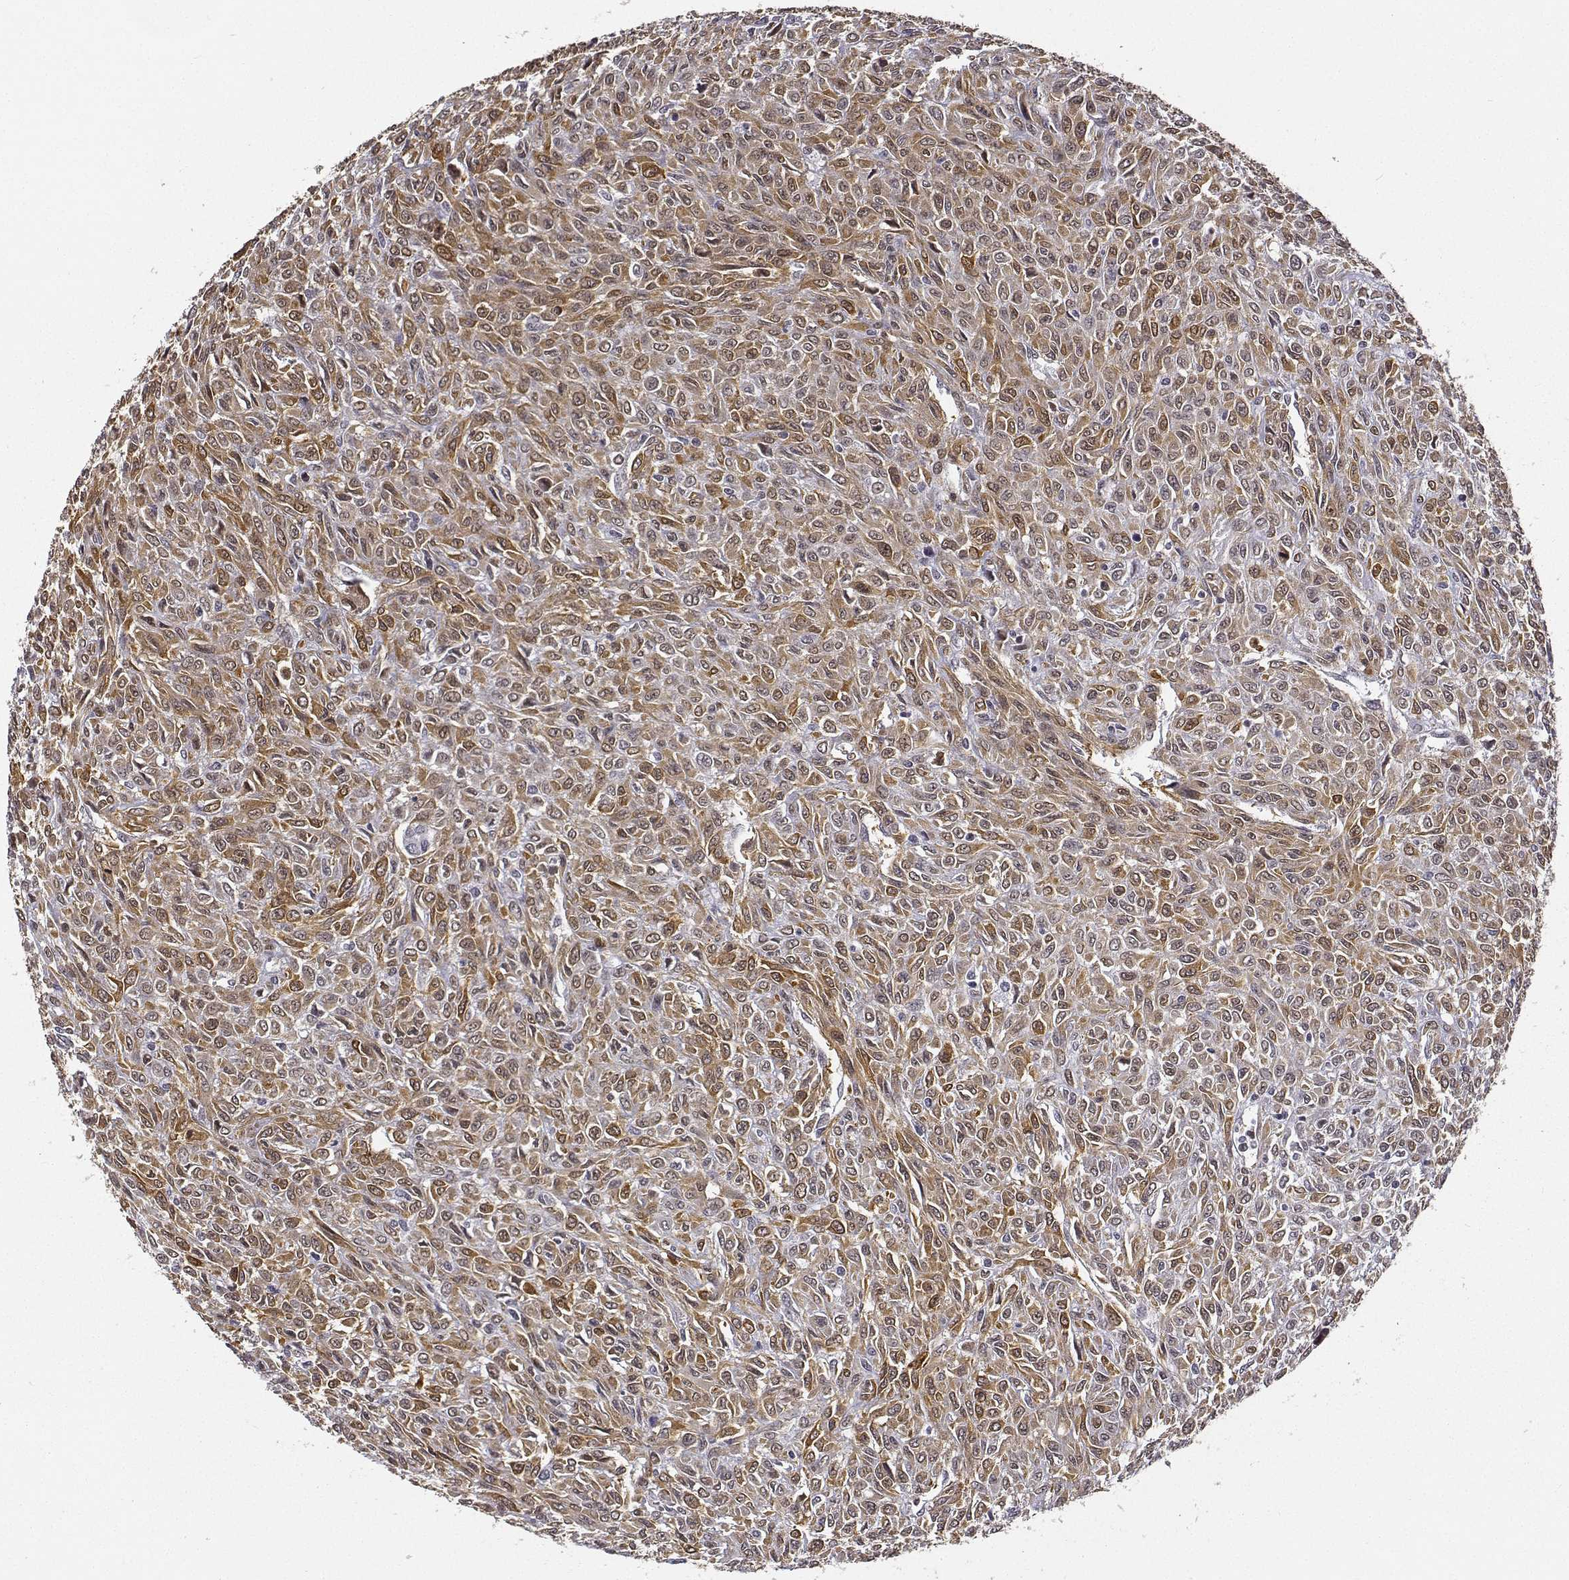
{"staining": {"intensity": "moderate", "quantity": ">75%", "location": "cytoplasmic/membranous,nuclear"}, "tissue": "renal cancer", "cell_type": "Tumor cells", "image_type": "cancer", "snomed": [{"axis": "morphology", "description": "Adenocarcinoma, NOS"}, {"axis": "topography", "description": "Kidney"}], "caption": "Immunohistochemistry (IHC) staining of renal adenocarcinoma, which displays medium levels of moderate cytoplasmic/membranous and nuclear expression in approximately >75% of tumor cells indicating moderate cytoplasmic/membranous and nuclear protein staining. The staining was performed using DAB (brown) for protein detection and nuclei were counterstained in hematoxylin (blue).", "gene": "PHGDH", "patient": {"sex": "male", "age": 58}}